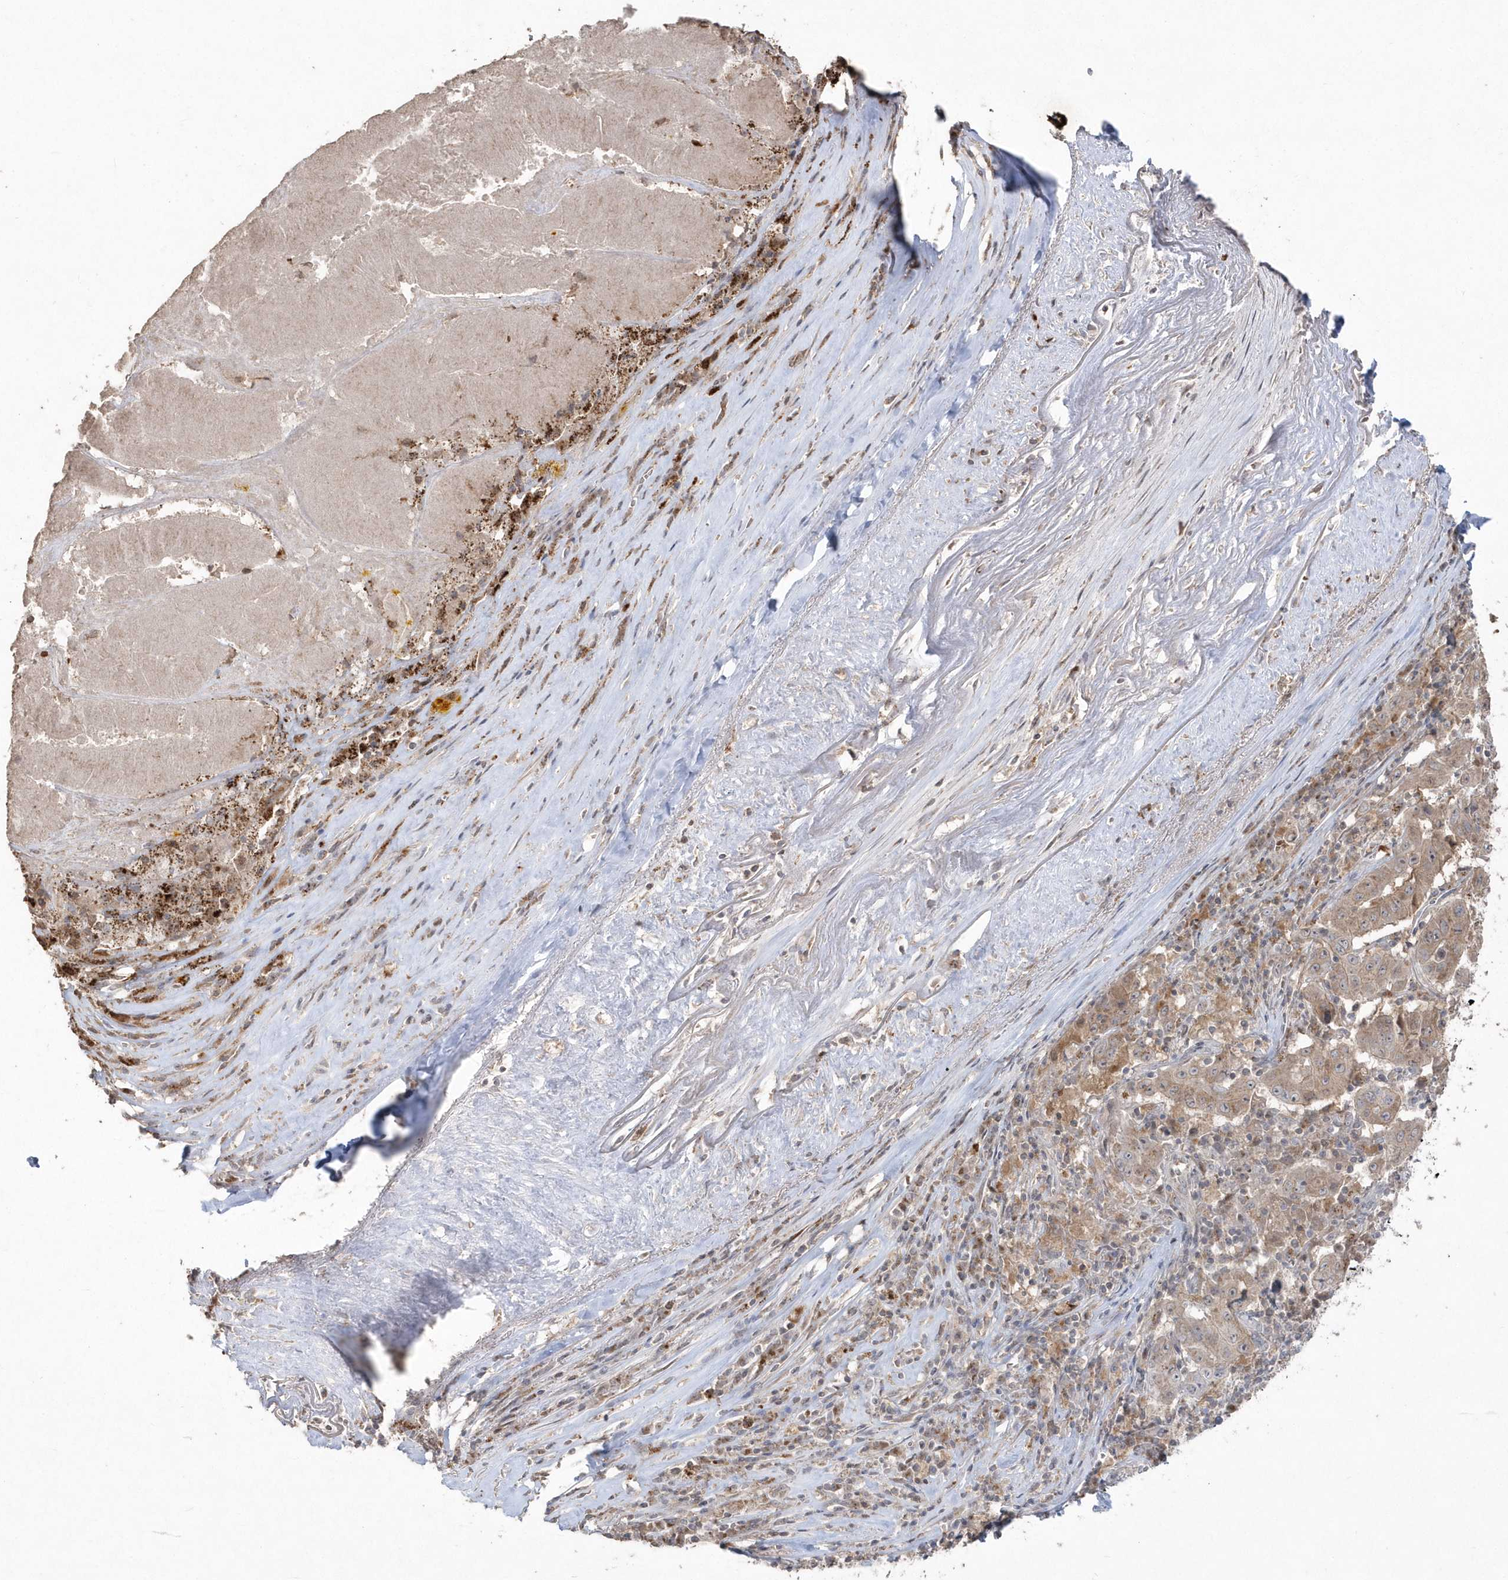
{"staining": {"intensity": "weak", "quantity": ">75%", "location": "cytoplasmic/membranous"}, "tissue": "pancreatic cancer", "cell_type": "Tumor cells", "image_type": "cancer", "snomed": [{"axis": "morphology", "description": "Adenocarcinoma, NOS"}, {"axis": "topography", "description": "Pancreas"}], "caption": "Immunohistochemical staining of human pancreatic adenocarcinoma exhibits weak cytoplasmic/membranous protein staining in about >75% of tumor cells.", "gene": "GEMIN6", "patient": {"sex": "male", "age": 63}}